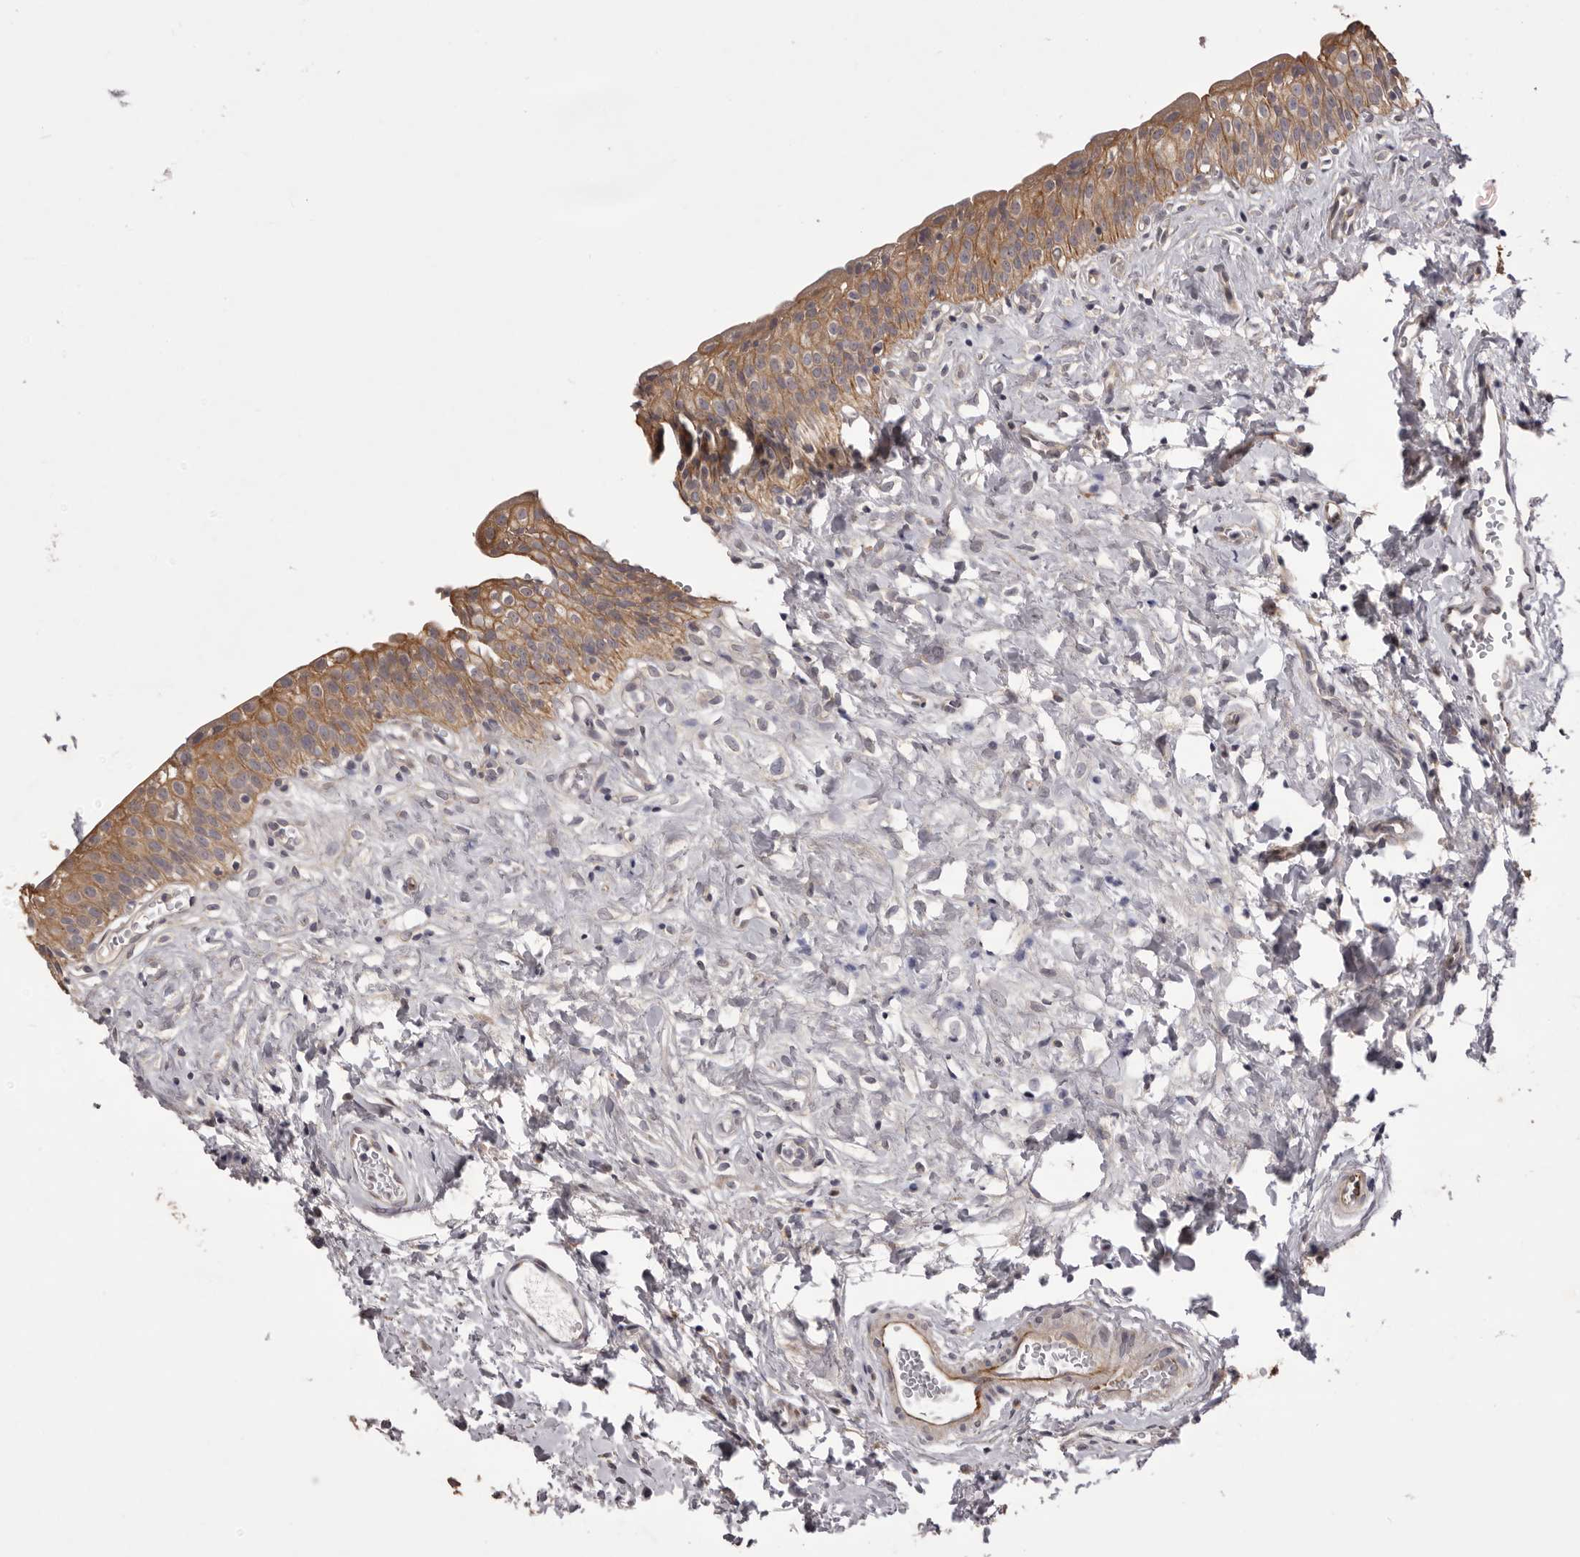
{"staining": {"intensity": "moderate", "quantity": ">75%", "location": "cytoplasmic/membranous"}, "tissue": "urinary bladder", "cell_type": "Urothelial cells", "image_type": "normal", "snomed": [{"axis": "morphology", "description": "Normal tissue, NOS"}, {"axis": "topography", "description": "Urinary bladder"}], "caption": "Immunohistochemical staining of unremarkable urinary bladder displays medium levels of moderate cytoplasmic/membranous staining in approximately >75% of urothelial cells. (Stains: DAB (3,3'-diaminobenzidine) in brown, nuclei in blue, Microscopy: brightfield microscopy at high magnification).", "gene": "PNRC1", "patient": {"sex": "male", "age": 51}}